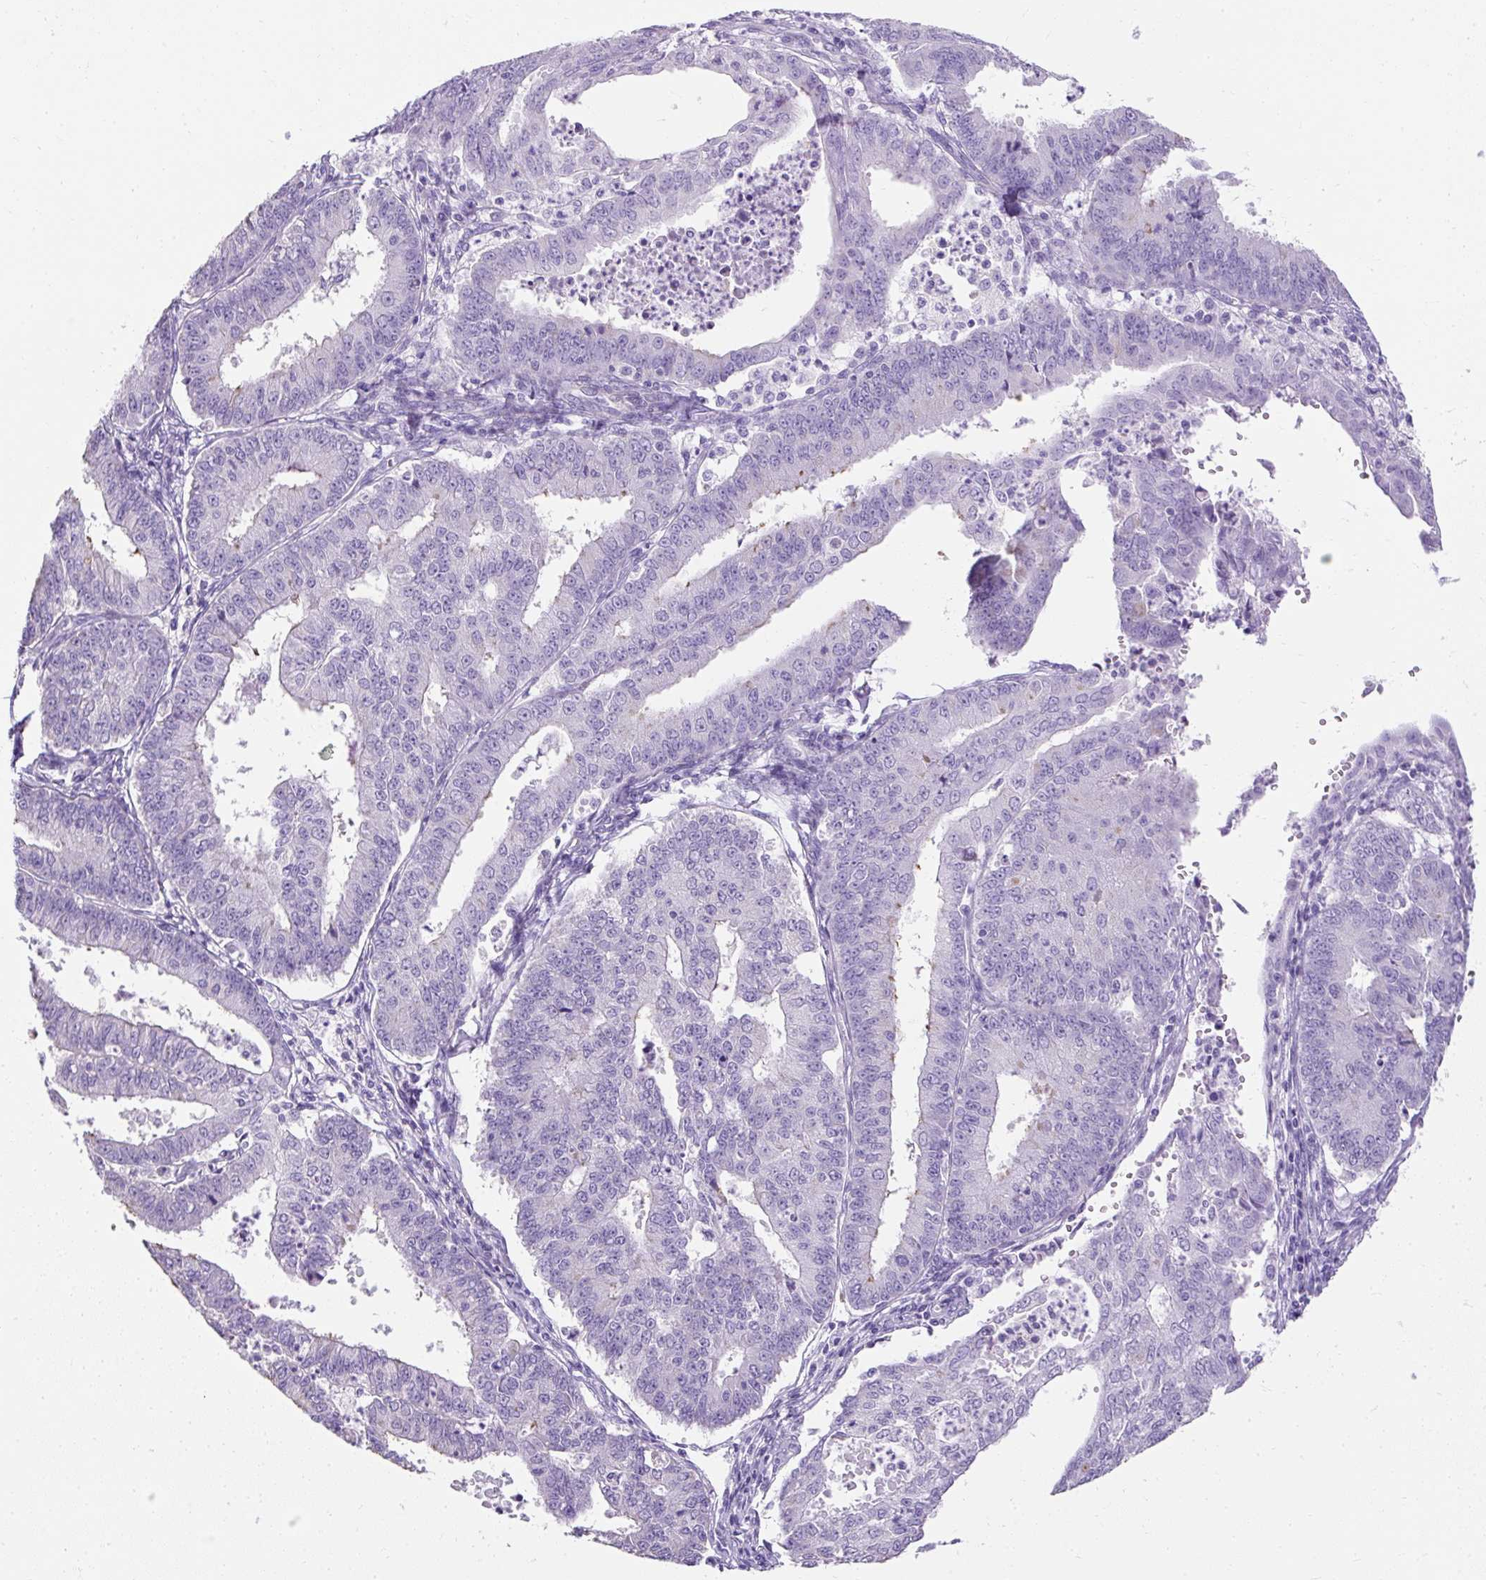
{"staining": {"intensity": "negative", "quantity": "none", "location": "none"}, "tissue": "endometrial cancer", "cell_type": "Tumor cells", "image_type": "cancer", "snomed": [{"axis": "morphology", "description": "Adenocarcinoma, NOS"}, {"axis": "topography", "description": "Endometrium"}], "caption": "The immunohistochemistry (IHC) image has no significant staining in tumor cells of endometrial cancer tissue.", "gene": "C2CD4C", "patient": {"sex": "female", "age": 73}}